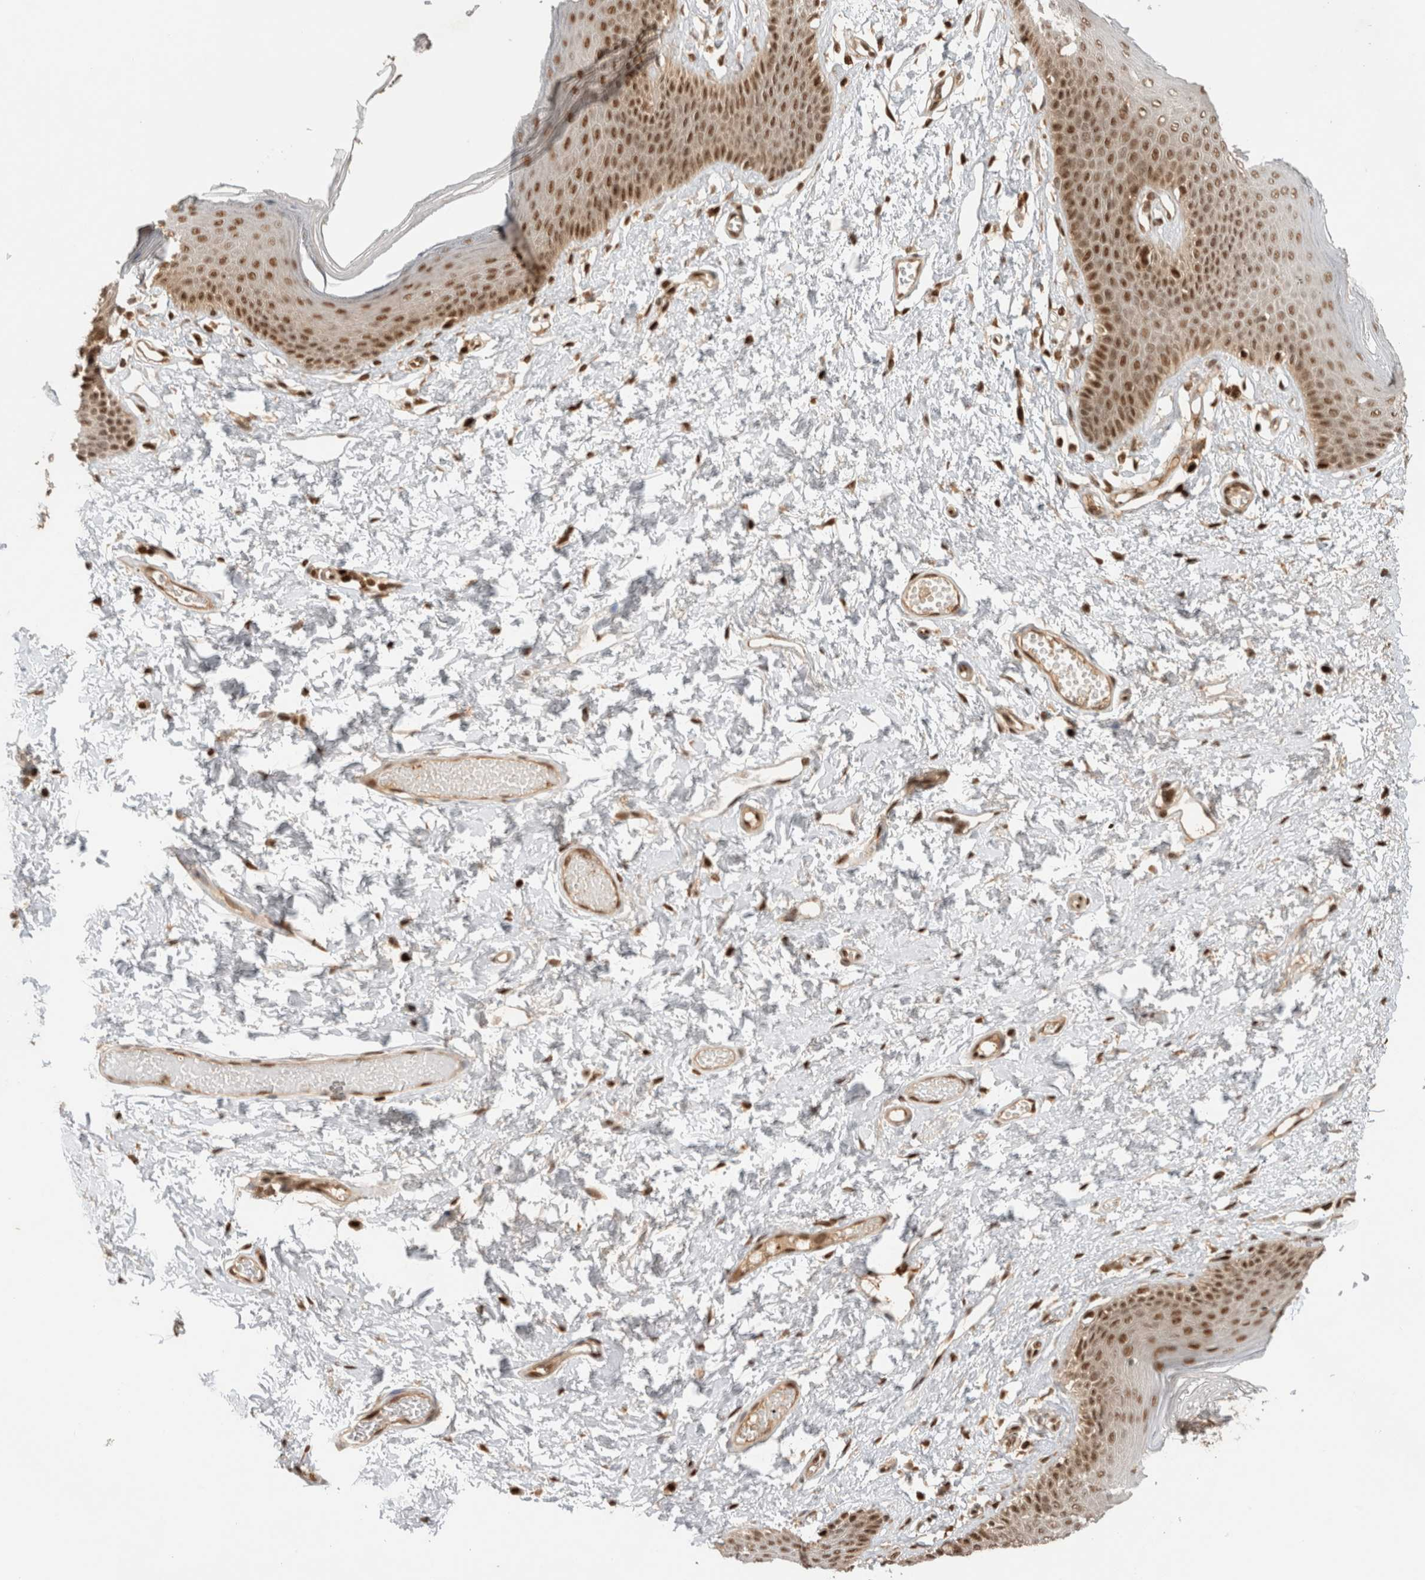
{"staining": {"intensity": "strong", "quantity": ">75%", "location": "nuclear"}, "tissue": "skin", "cell_type": "Epidermal cells", "image_type": "normal", "snomed": [{"axis": "morphology", "description": "Normal tissue, NOS"}, {"axis": "morphology", "description": "Inflammation, NOS"}, {"axis": "topography", "description": "Vulva"}], "caption": "A brown stain labels strong nuclear expression of a protein in epidermal cells of unremarkable human skin. The staining was performed using DAB, with brown indicating positive protein expression. Nuclei are stained blue with hematoxylin.", "gene": "SNRNP40", "patient": {"sex": "female", "age": 84}}